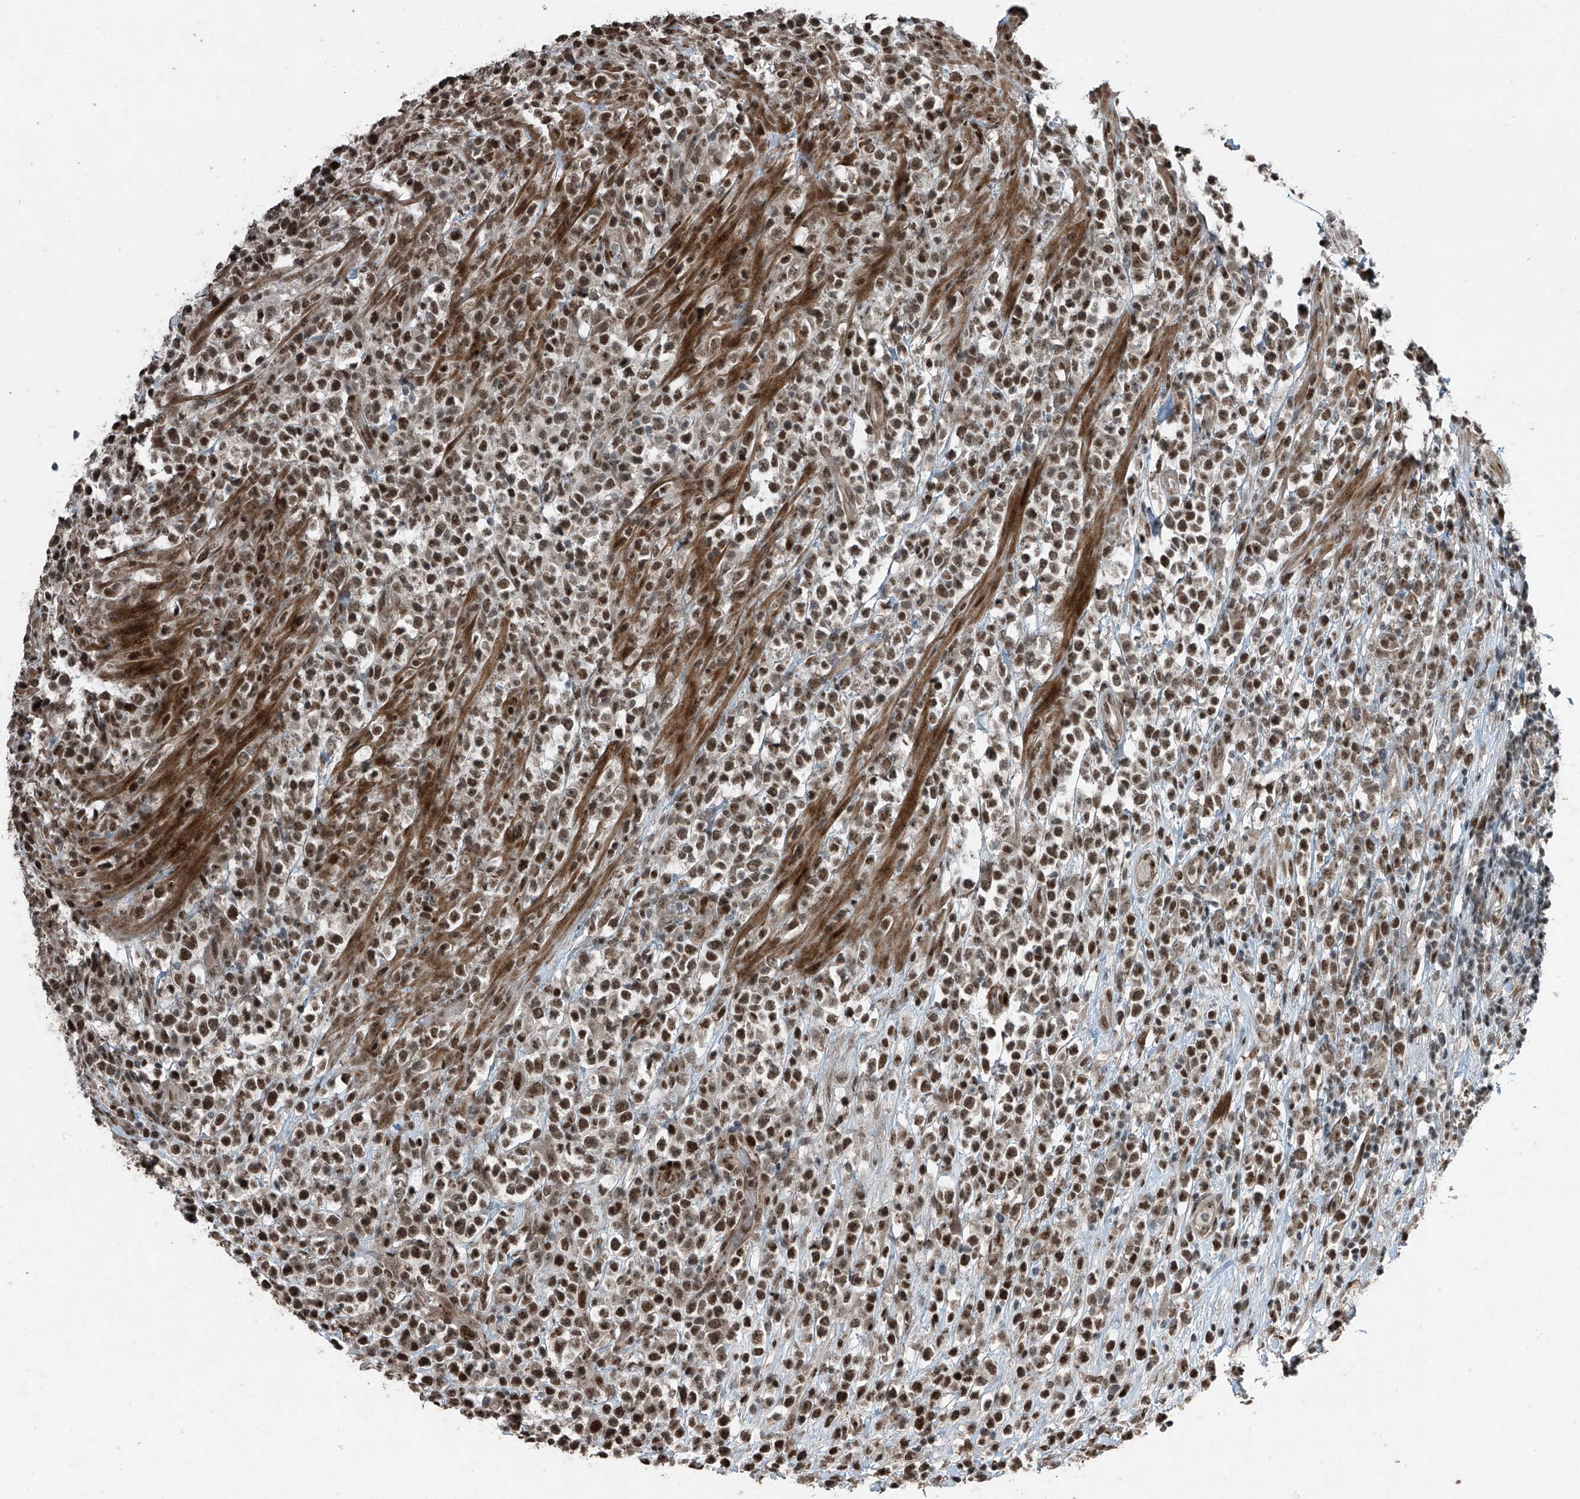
{"staining": {"intensity": "moderate", "quantity": ">75%", "location": "nuclear"}, "tissue": "lymphoma", "cell_type": "Tumor cells", "image_type": "cancer", "snomed": [{"axis": "morphology", "description": "Malignant lymphoma, non-Hodgkin's type, High grade"}, {"axis": "topography", "description": "Colon"}], "caption": "Protein staining demonstrates moderate nuclear positivity in approximately >75% of tumor cells in high-grade malignant lymphoma, non-Hodgkin's type.", "gene": "ZNF570", "patient": {"sex": "female", "age": 53}}